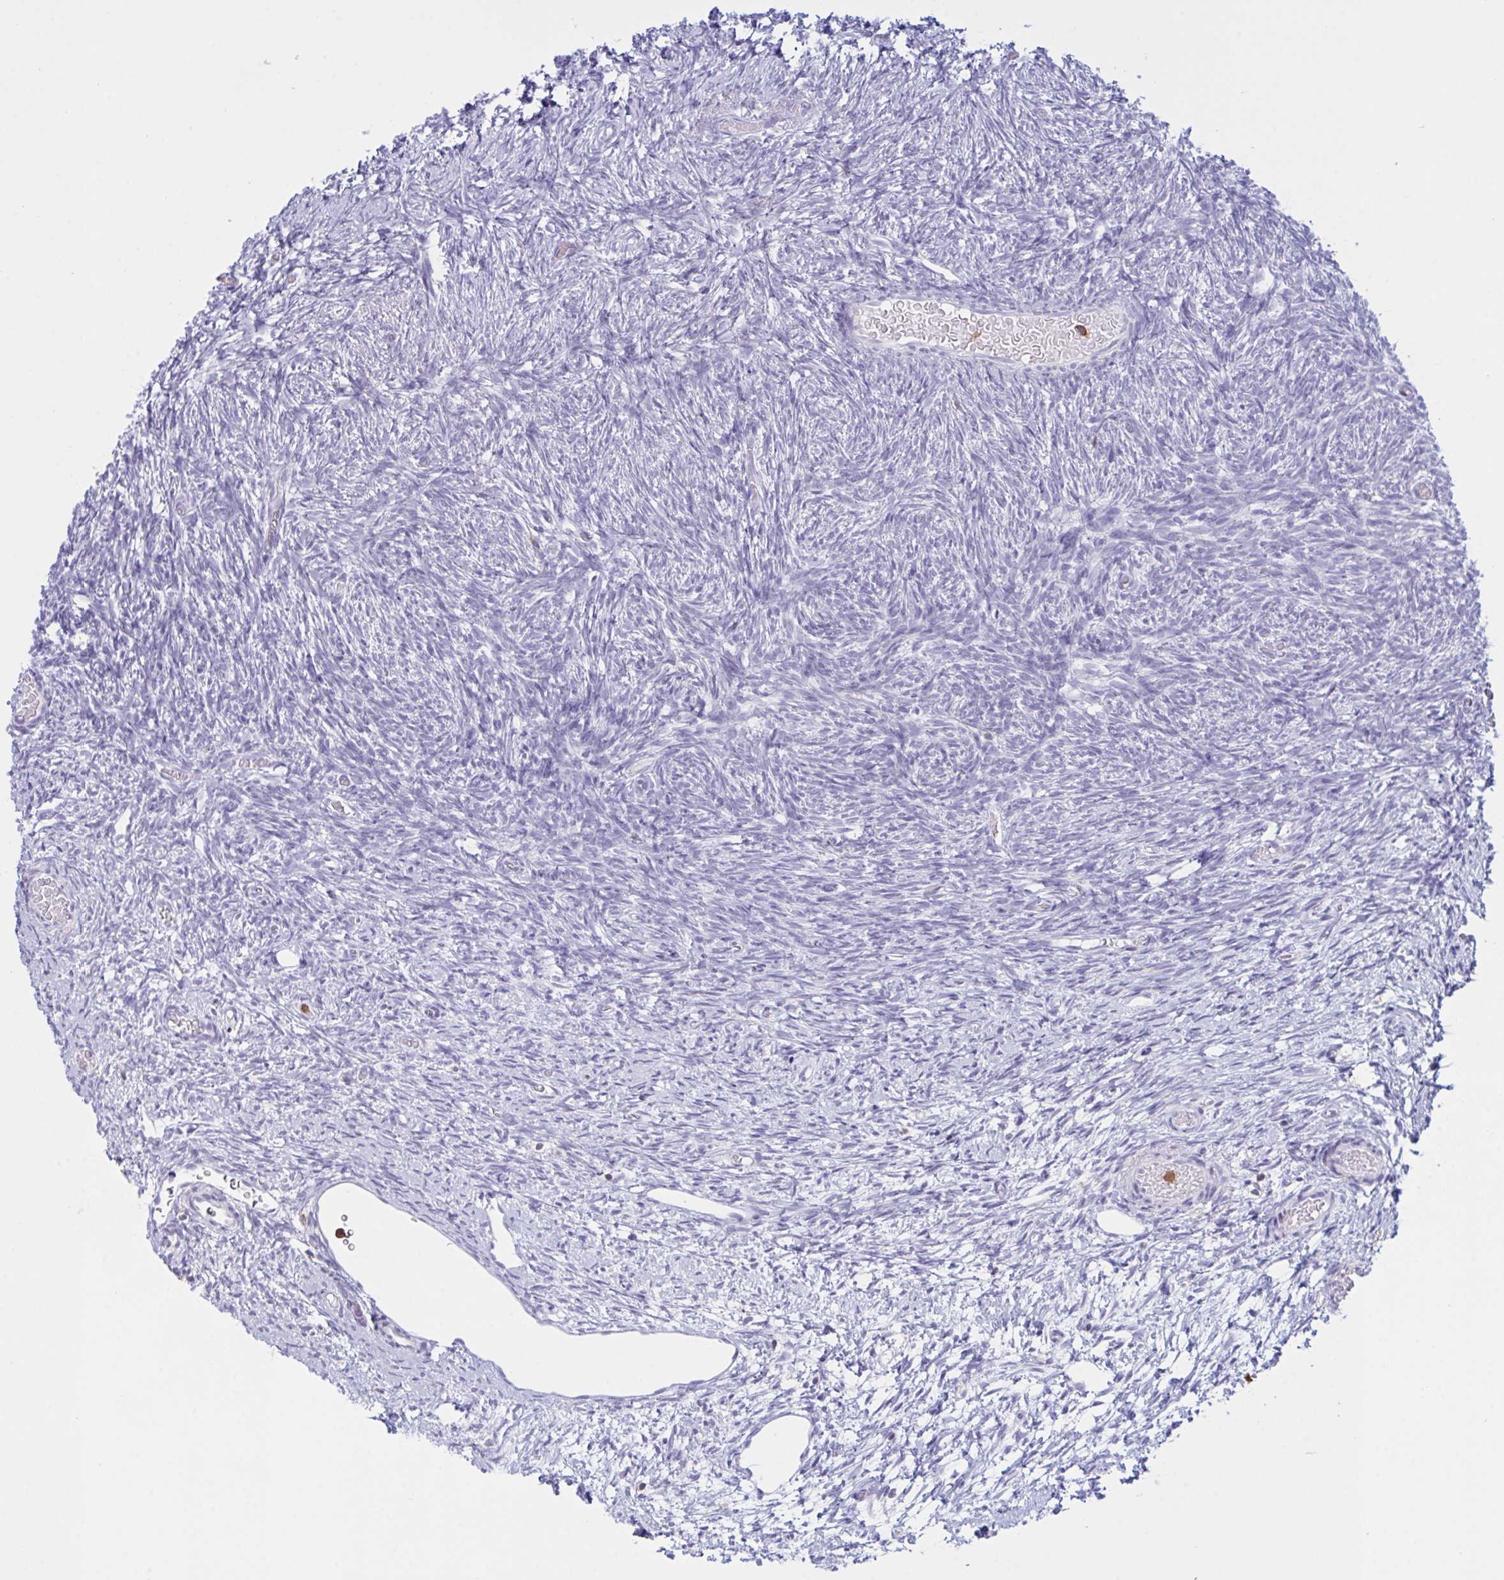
{"staining": {"intensity": "negative", "quantity": "none", "location": "none"}, "tissue": "ovary", "cell_type": "Ovarian stroma cells", "image_type": "normal", "snomed": [{"axis": "morphology", "description": "Normal tissue, NOS"}, {"axis": "topography", "description": "Ovary"}], "caption": "DAB immunohistochemical staining of benign human ovary demonstrates no significant staining in ovarian stroma cells. (DAB immunohistochemistry visualized using brightfield microscopy, high magnification).", "gene": "MYO1F", "patient": {"sex": "female", "age": 39}}